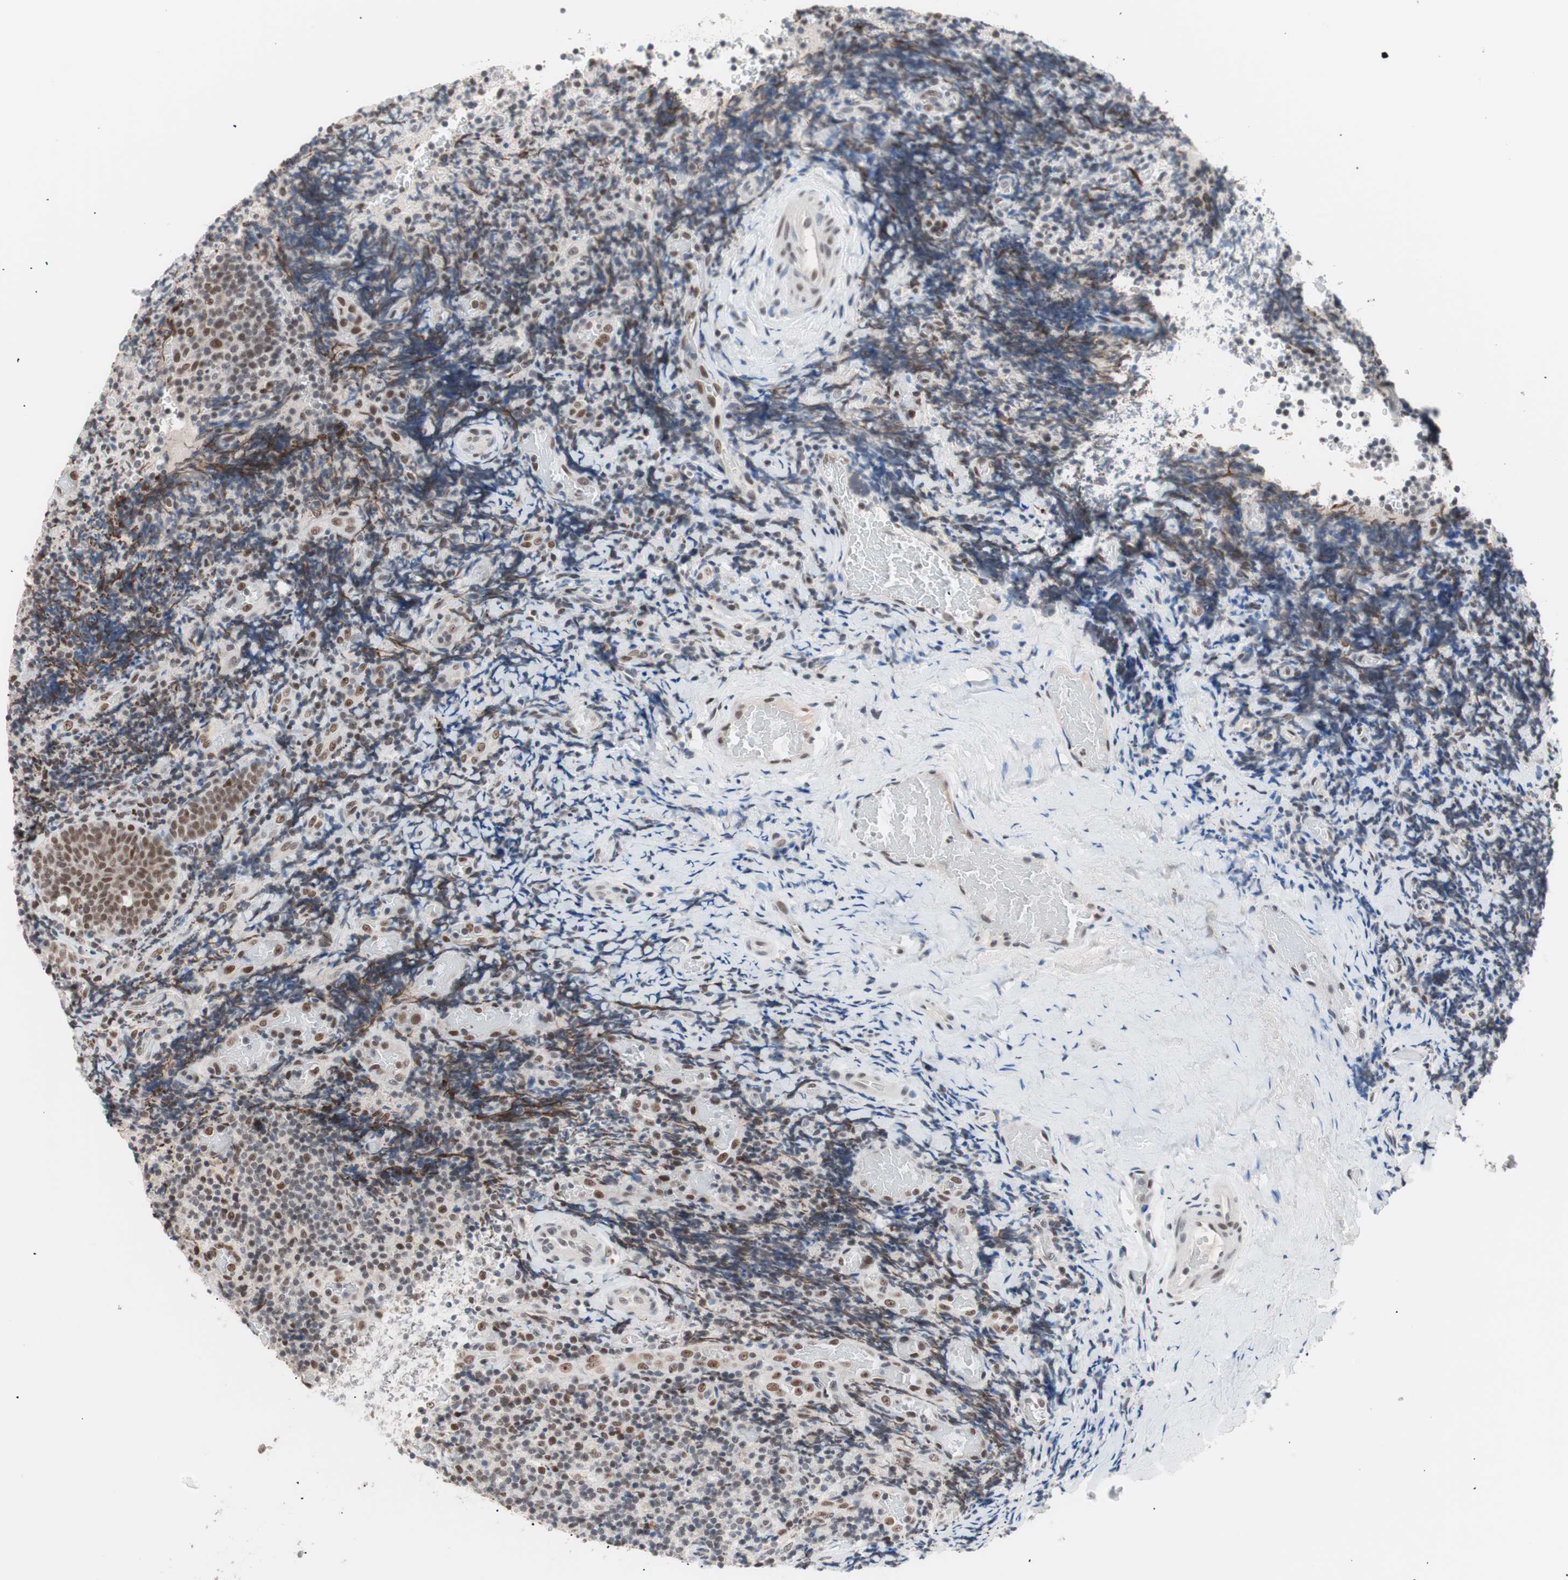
{"staining": {"intensity": "moderate", "quantity": "25%-75%", "location": "nuclear"}, "tissue": "lymphoma", "cell_type": "Tumor cells", "image_type": "cancer", "snomed": [{"axis": "morphology", "description": "Malignant lymphoma, non-Hodgkin's type, High grade"}, {"axis": "topography", "description": "Tonsil"}], "caption": "Immunohistochemistry (IHC) staining of lymphoma, which reveals medium levels of moderate nuclear staining in about 25%-75% of tumor cells indicating moderate nuclear protein expression. The staining was performed using DAB (brown) for protein detection and nuclei were counterstained in hematoxylin (blue).", "gene": "LIG3", "patient": {"sex": "female", "age": 36}}